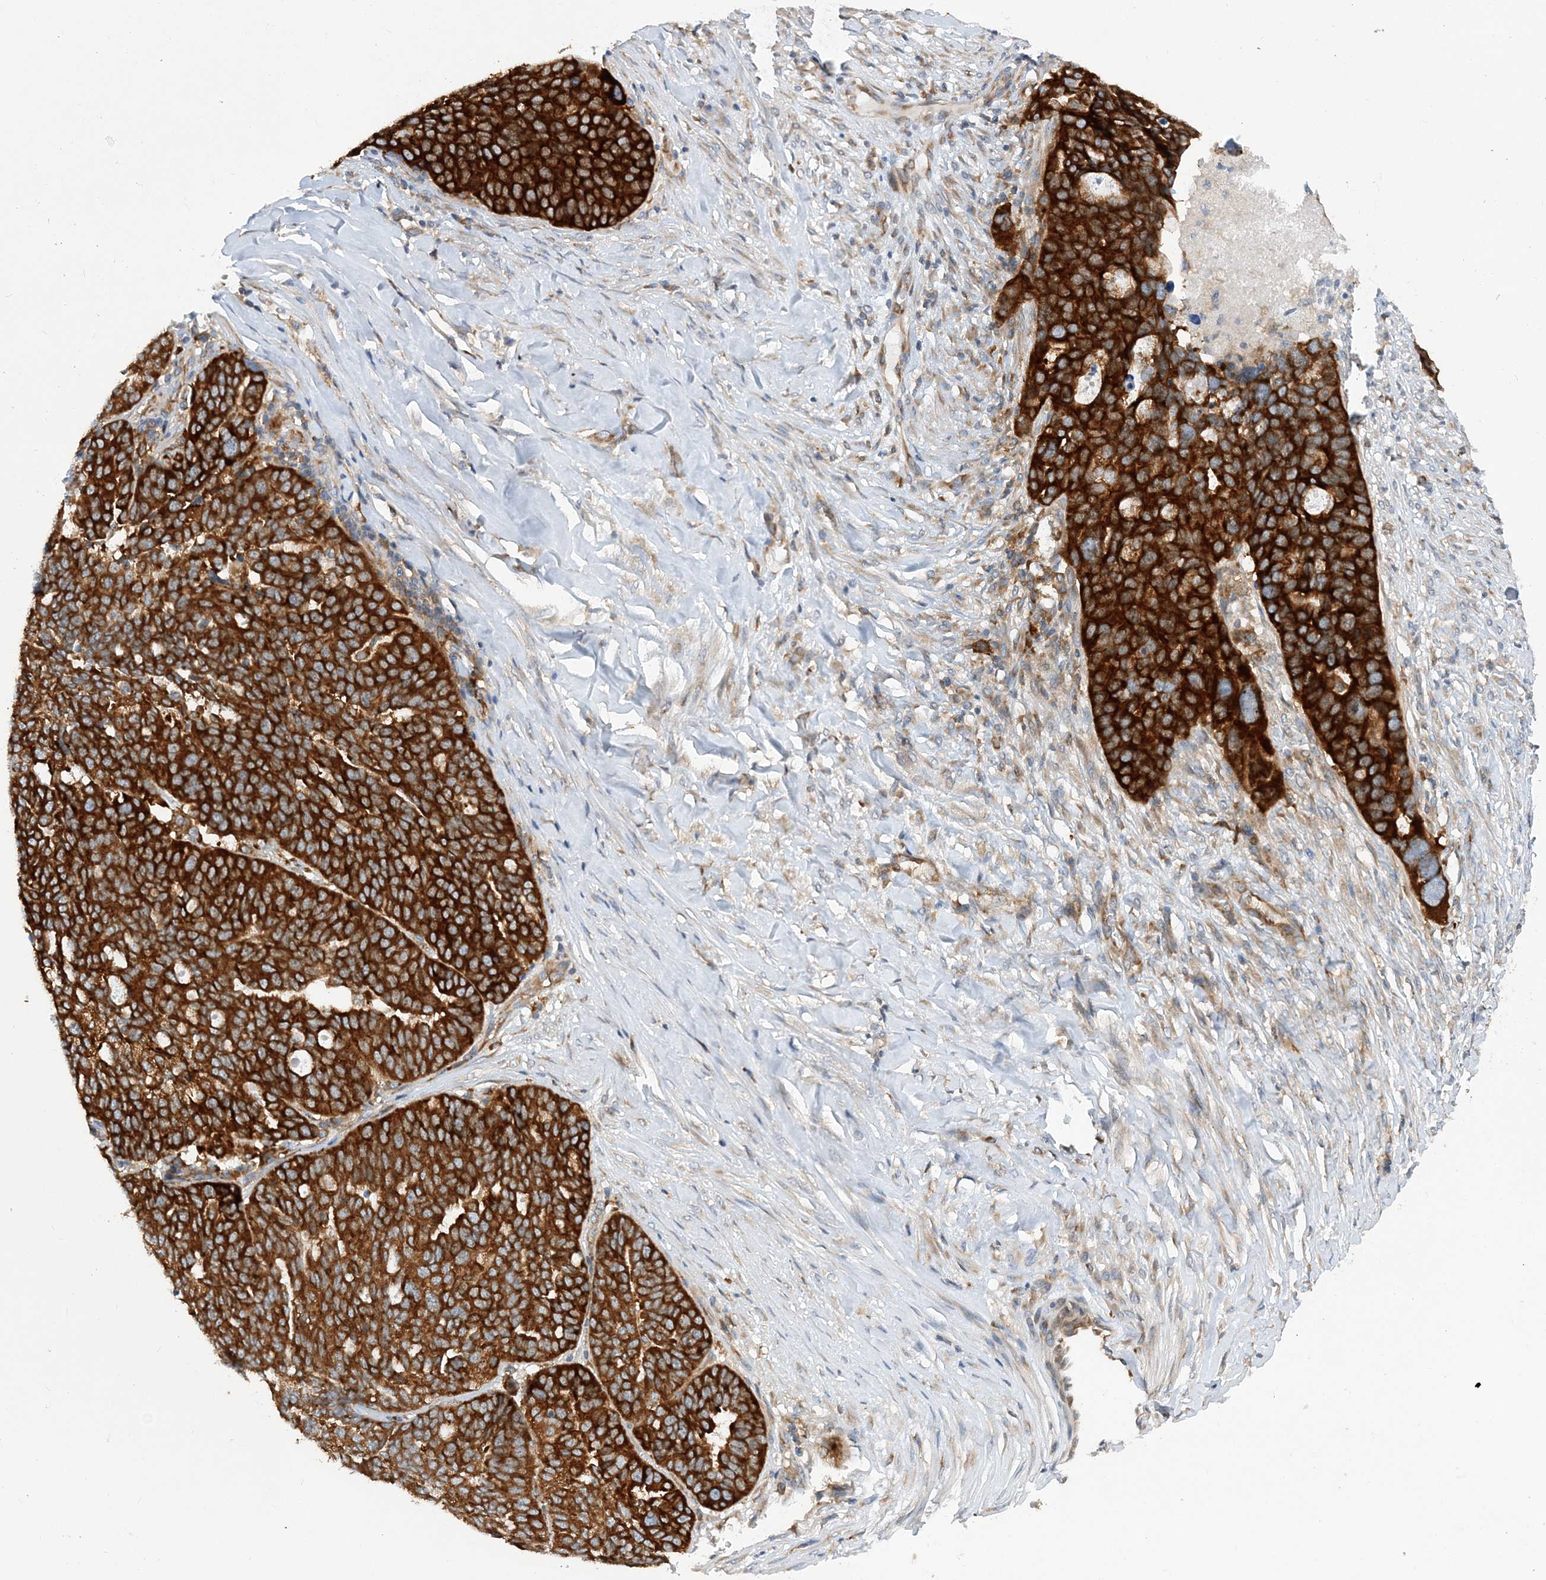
{"staining": {"intensity": "strong", "quantity": ">75%", "location": "cytoplasmic/membranous"}, "tissue": "ovarian cancer", "cell_type": "Tumor cells", "image_type": "cancer", "snomed": [{"axis": "morphology", "description": "Cystadenocarcinoma, serous, NOS"}, {"axis": "topography", "description": "Ovary"}], "caption": "This micrograph exhibits IHC staining of human ovarian cancer, with high strong cytoplasmic/membranous staining in approximately >75% of tumor cells.", "gene": "LARP4B", "patient": {"sex": "female", "age": 59}}